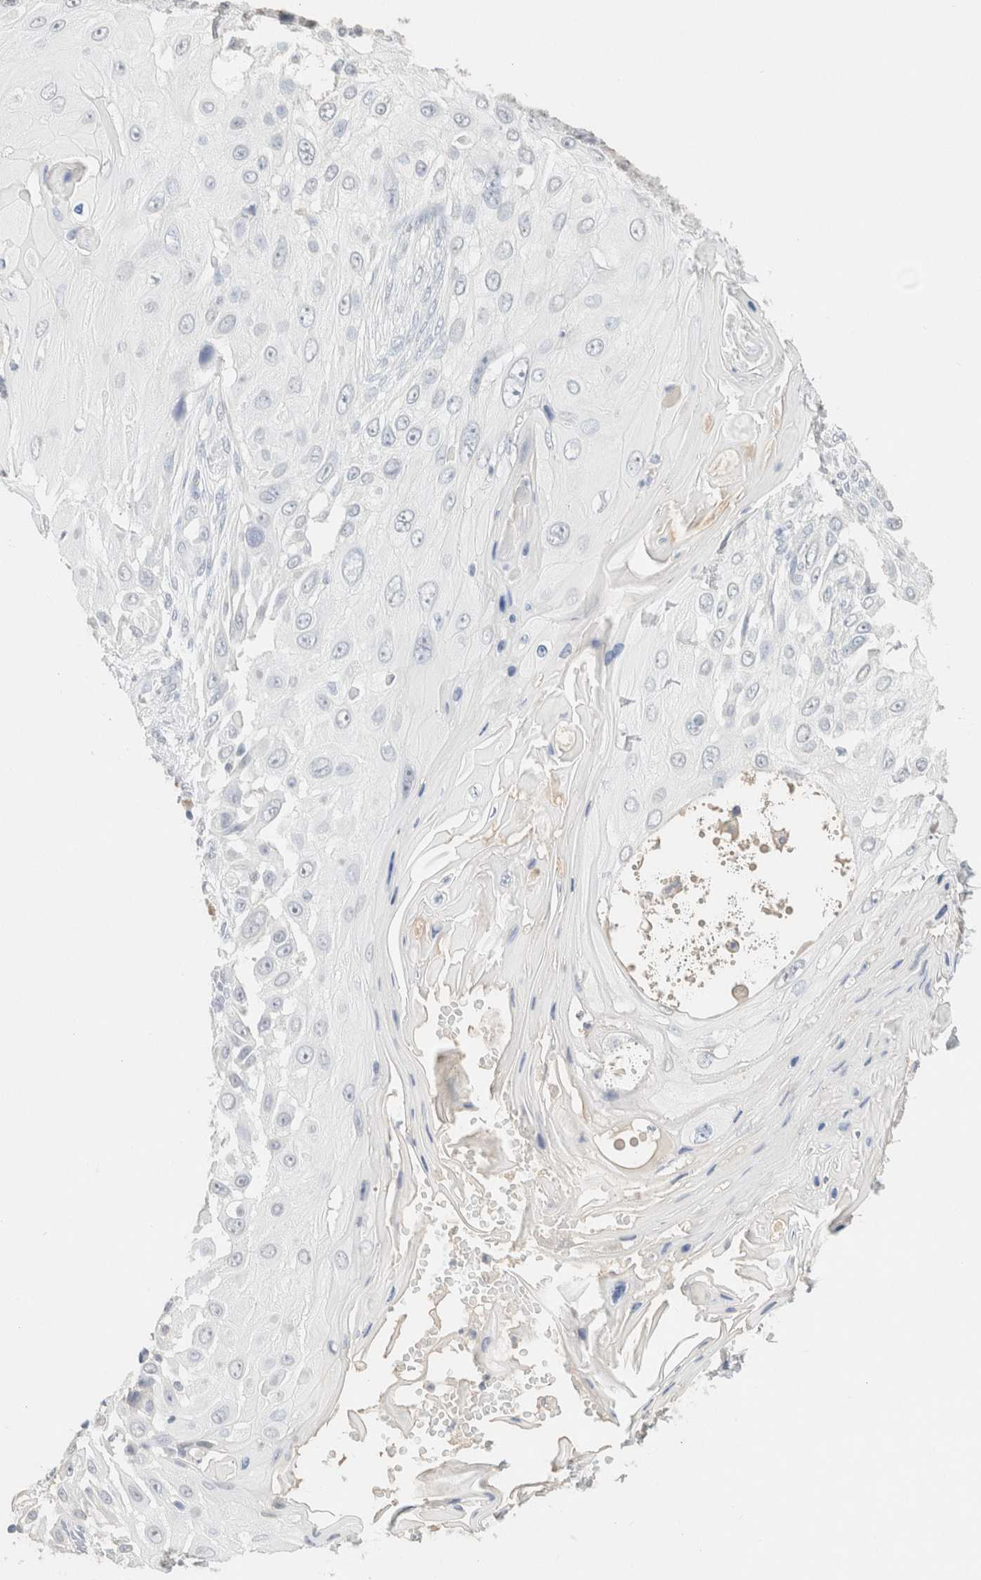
{"staining": {"intensity": "negative", "quantity": "none", "location": "none"}, "tissue": "skin cancer", "cell_type": "Tumor cells", "image_type": "cancer", "snomed": [{"axis": "morphology", "description": "Squamous cell carcinoma, NOS"}, {"axis": "topography", "description": "Skin"}], "caption": "Skin squamous cell carcinoma was stained to show a protein in brown. There is no significant staining in tumor cells. (DAB immunohistochemistry (IHC) visualized using brightfield microscopy, high magnification).", "gene": "CPA1", "patient": {"sex": "female", "age": 44}}